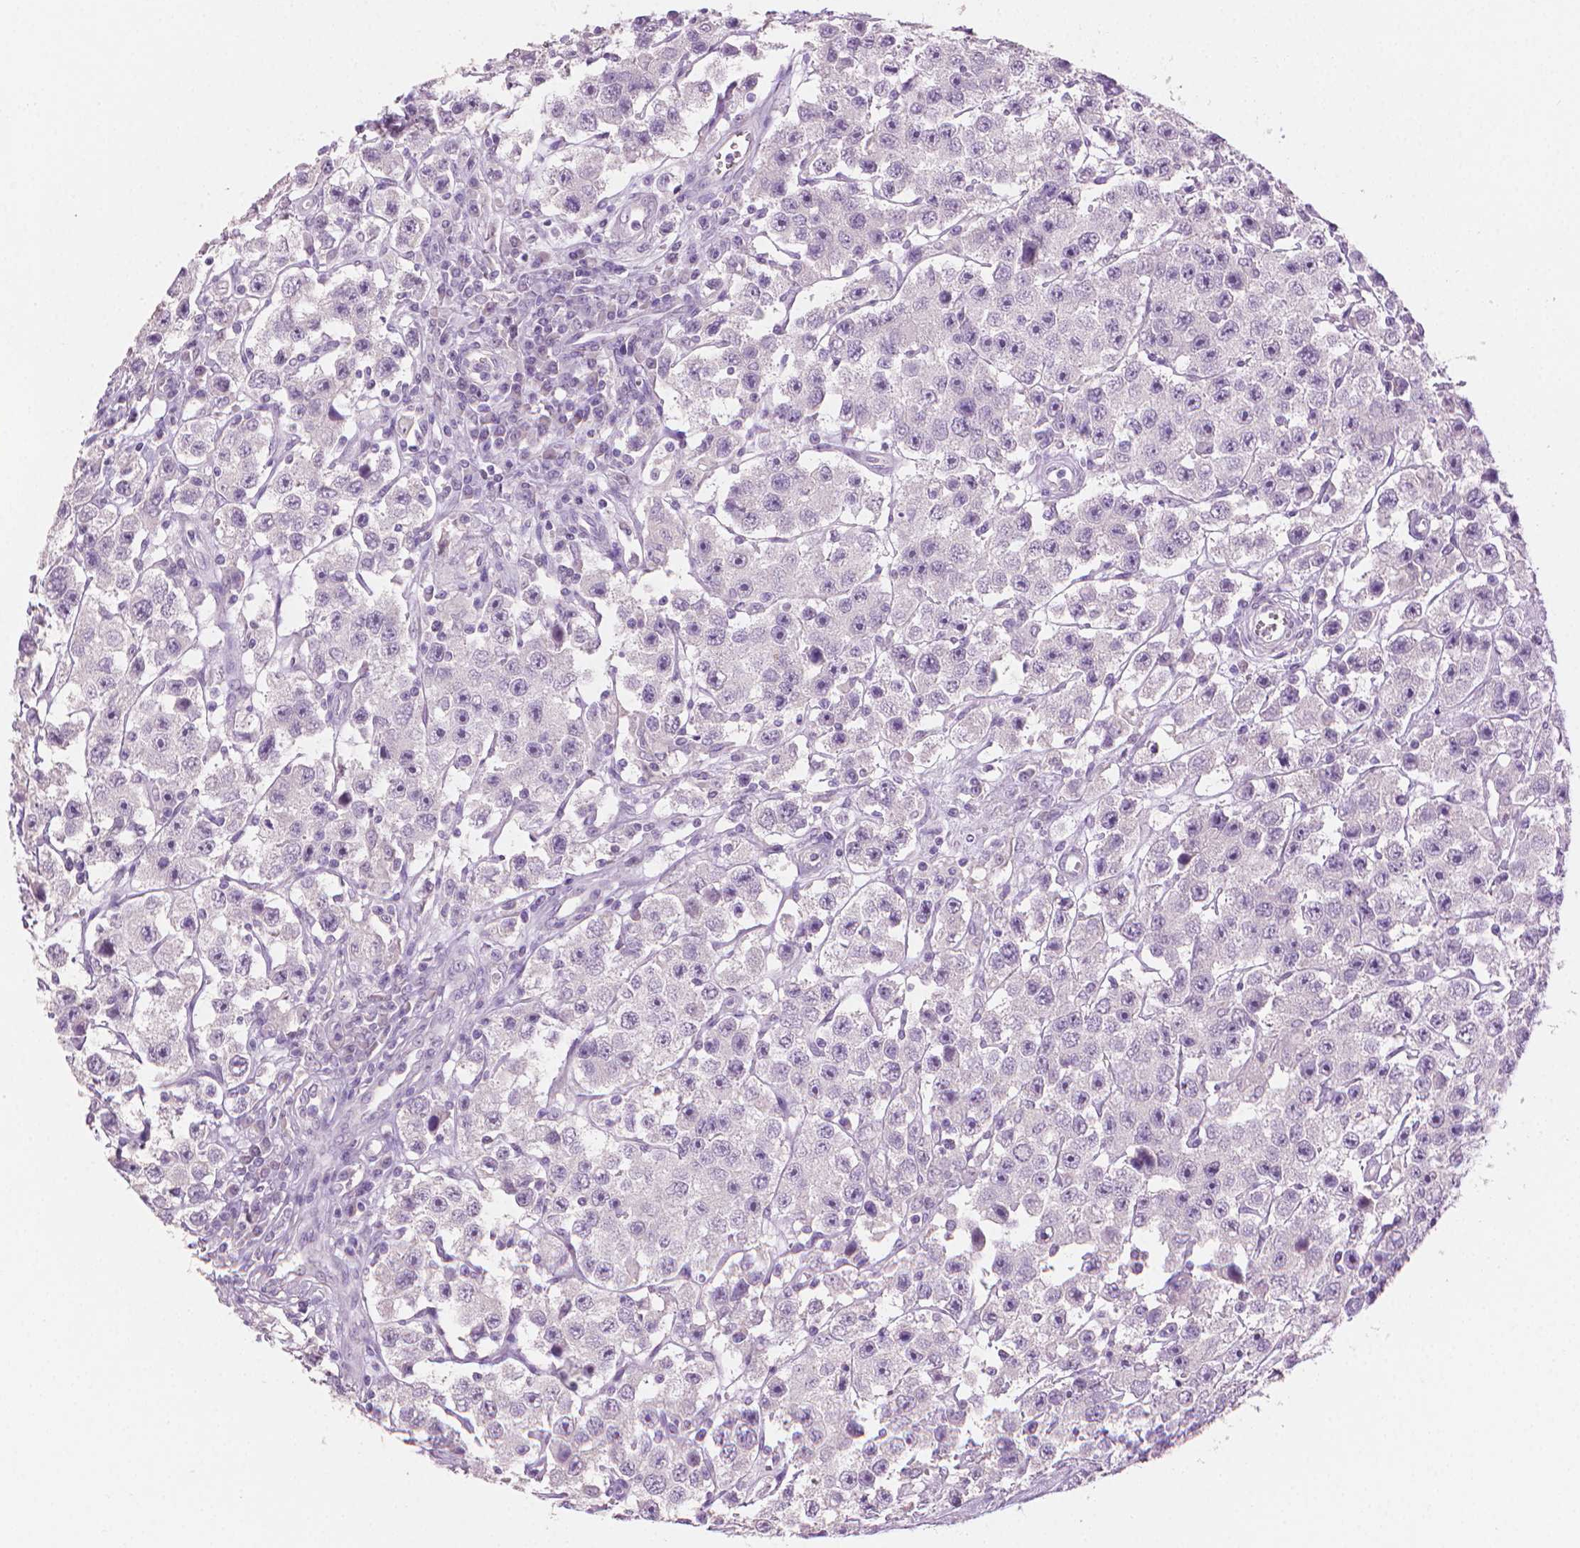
{"staining": {"intensity": "negative", "quantity": "none", "location": "none"}, "tissue": "testis cancer", "cell_type": "Tumor cells", "image_type": "cancer", "snomed": [{"axis": "morphology", "description": "Seminoma, NOS"}, {"axis": "topography", "description": "Testis"}], "caption": "This is a micrograph of IHC staining of testis cancer, which shows no positivity in tumor cells.", "gene": "MLANA", "patient": {"sex": "male", "age": 45}}